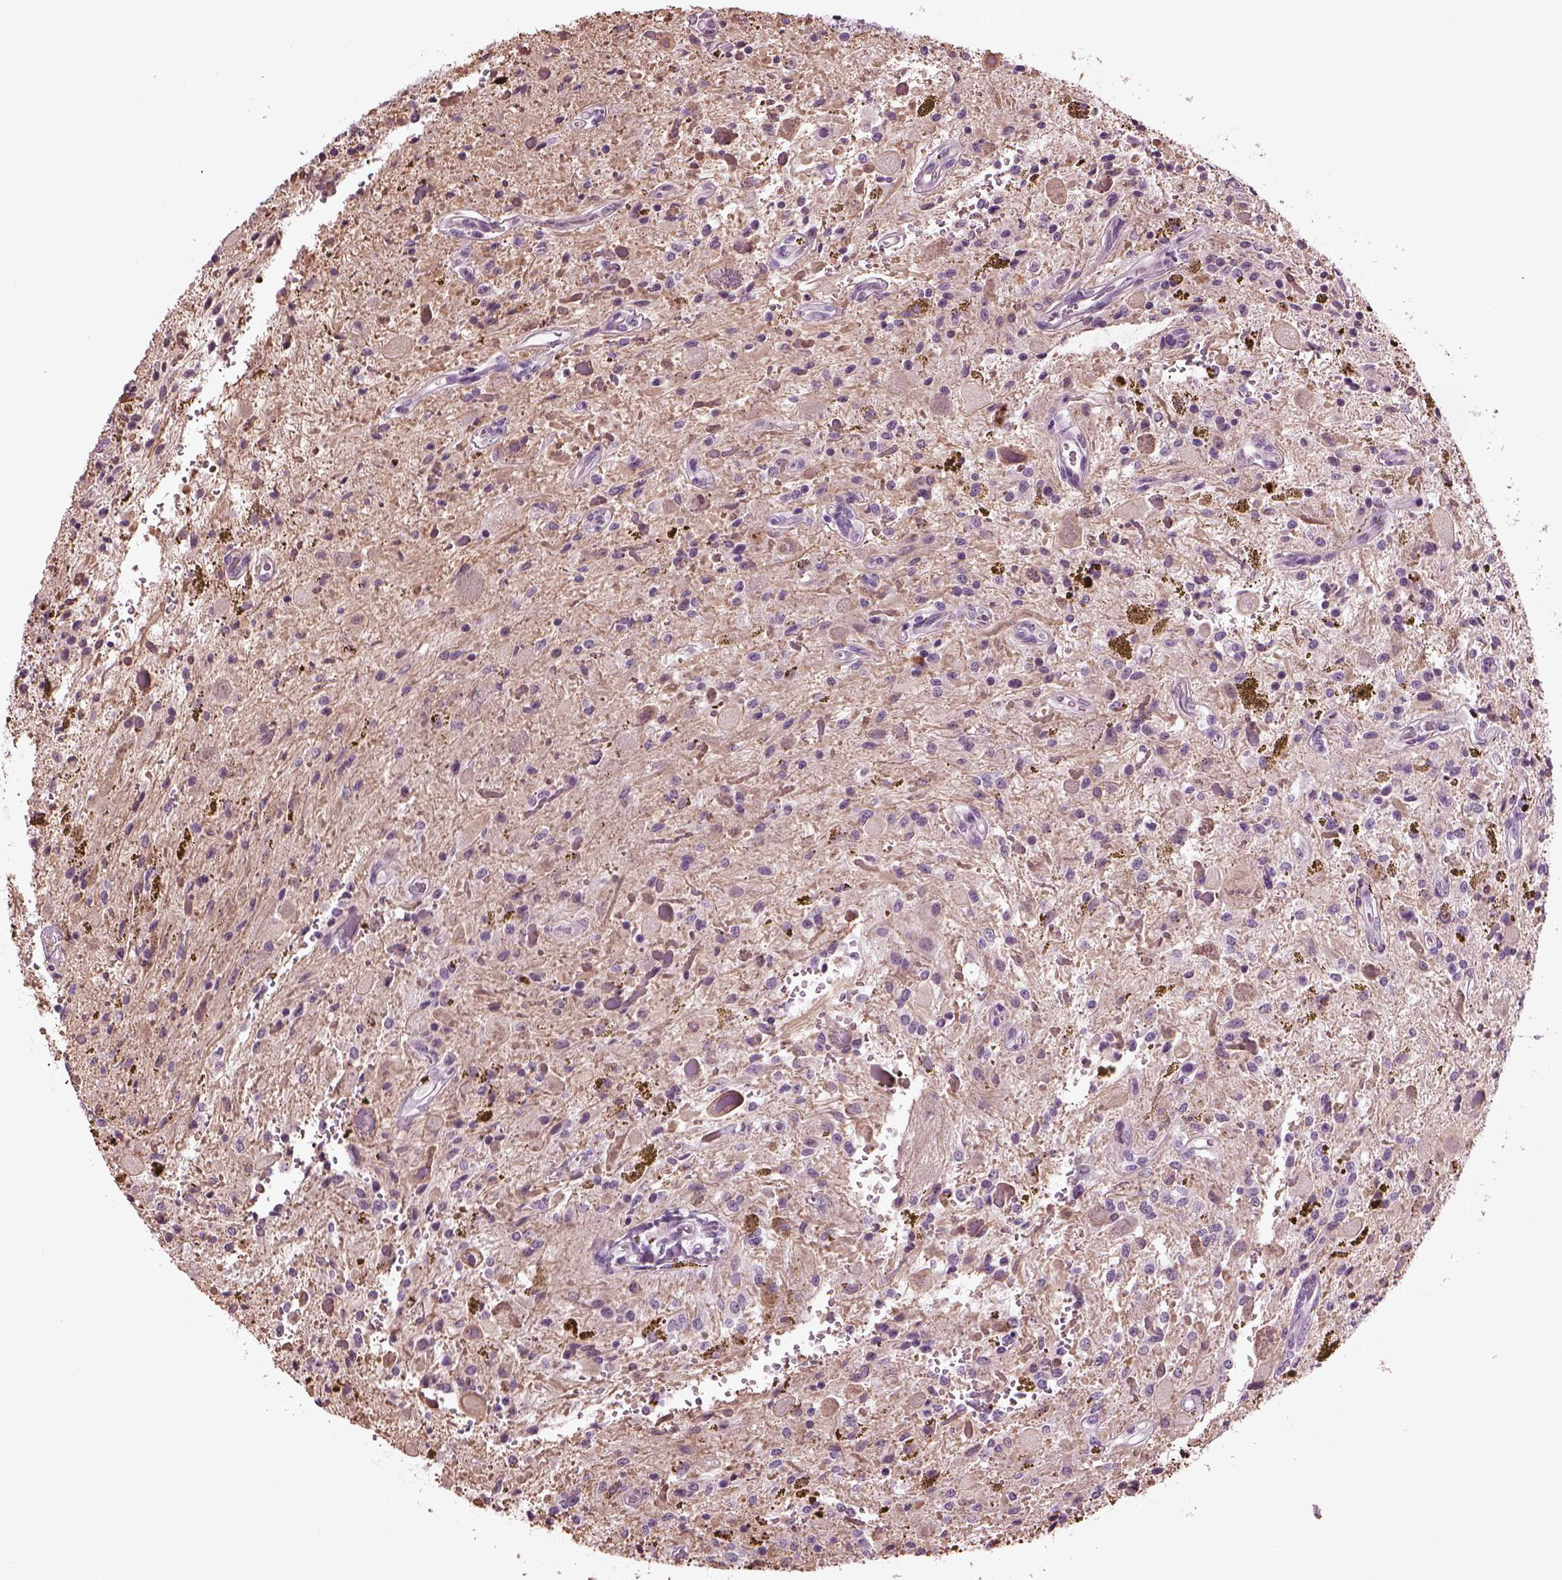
{"staining": {"intensity": "negative", "quantity": "none", "location": "none"}, "tissue": "glioma", "cell_type": "Tumor cells", "image_type": "cancer", "snomed": [{"axis": "morphology", "description": "Glioma, malignant, Low grade"}, {"axis": "topography", "description": "Cerebellum"}], "caption": "Immunohistochemistry histopathology image of neoplastic tissue: human malignant glioma (low-grade) stained with DAB (3,3'-diaminobenzidine) exhibits no significant protein expression in tumor cells. (DAB immunohistochemistry (IHC) visualized using brightfield microscopy, high magnification).", "gene": "SLC6A17", "patient": {"sex": "female", "age": 14}}